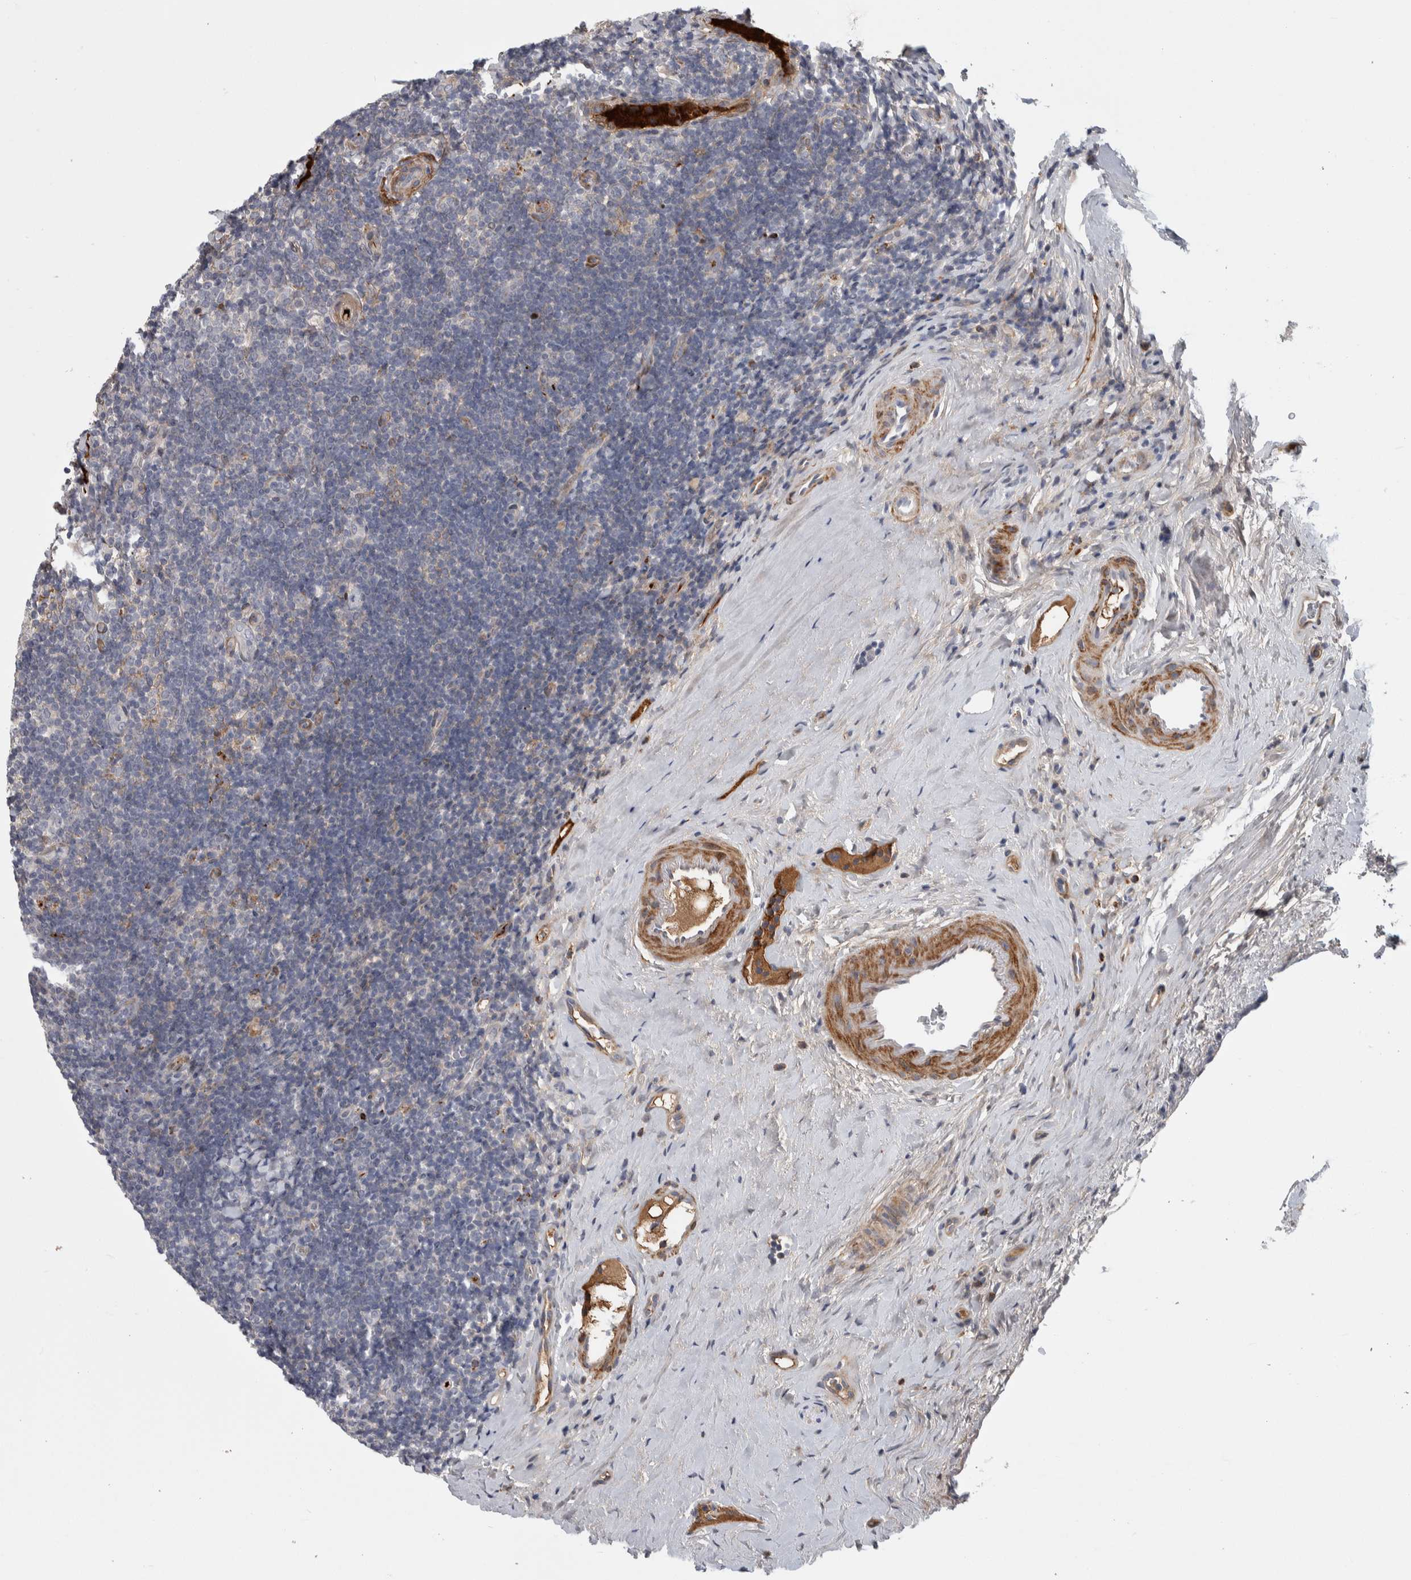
{"staining": {"intensity": "weak", "quantity": "<25%", "location": "cytoplasmic/membranous"}, "tissue": "tonsil", "cell_type": "Germinal center cells", "image_type": "normal", "snomed": [{"axis": "morphology", "description": "Normal tissue, NOS"}, {"axis": "topography", "description": "Tonsil"}], "caption": "This is an immunohistochemistry (IHC) histopathology image of unremarkable tonsil. There is no positivity in germinal center cells.", "gene": "PSMG3", "patient": {"sex": "male", "age": 37}}